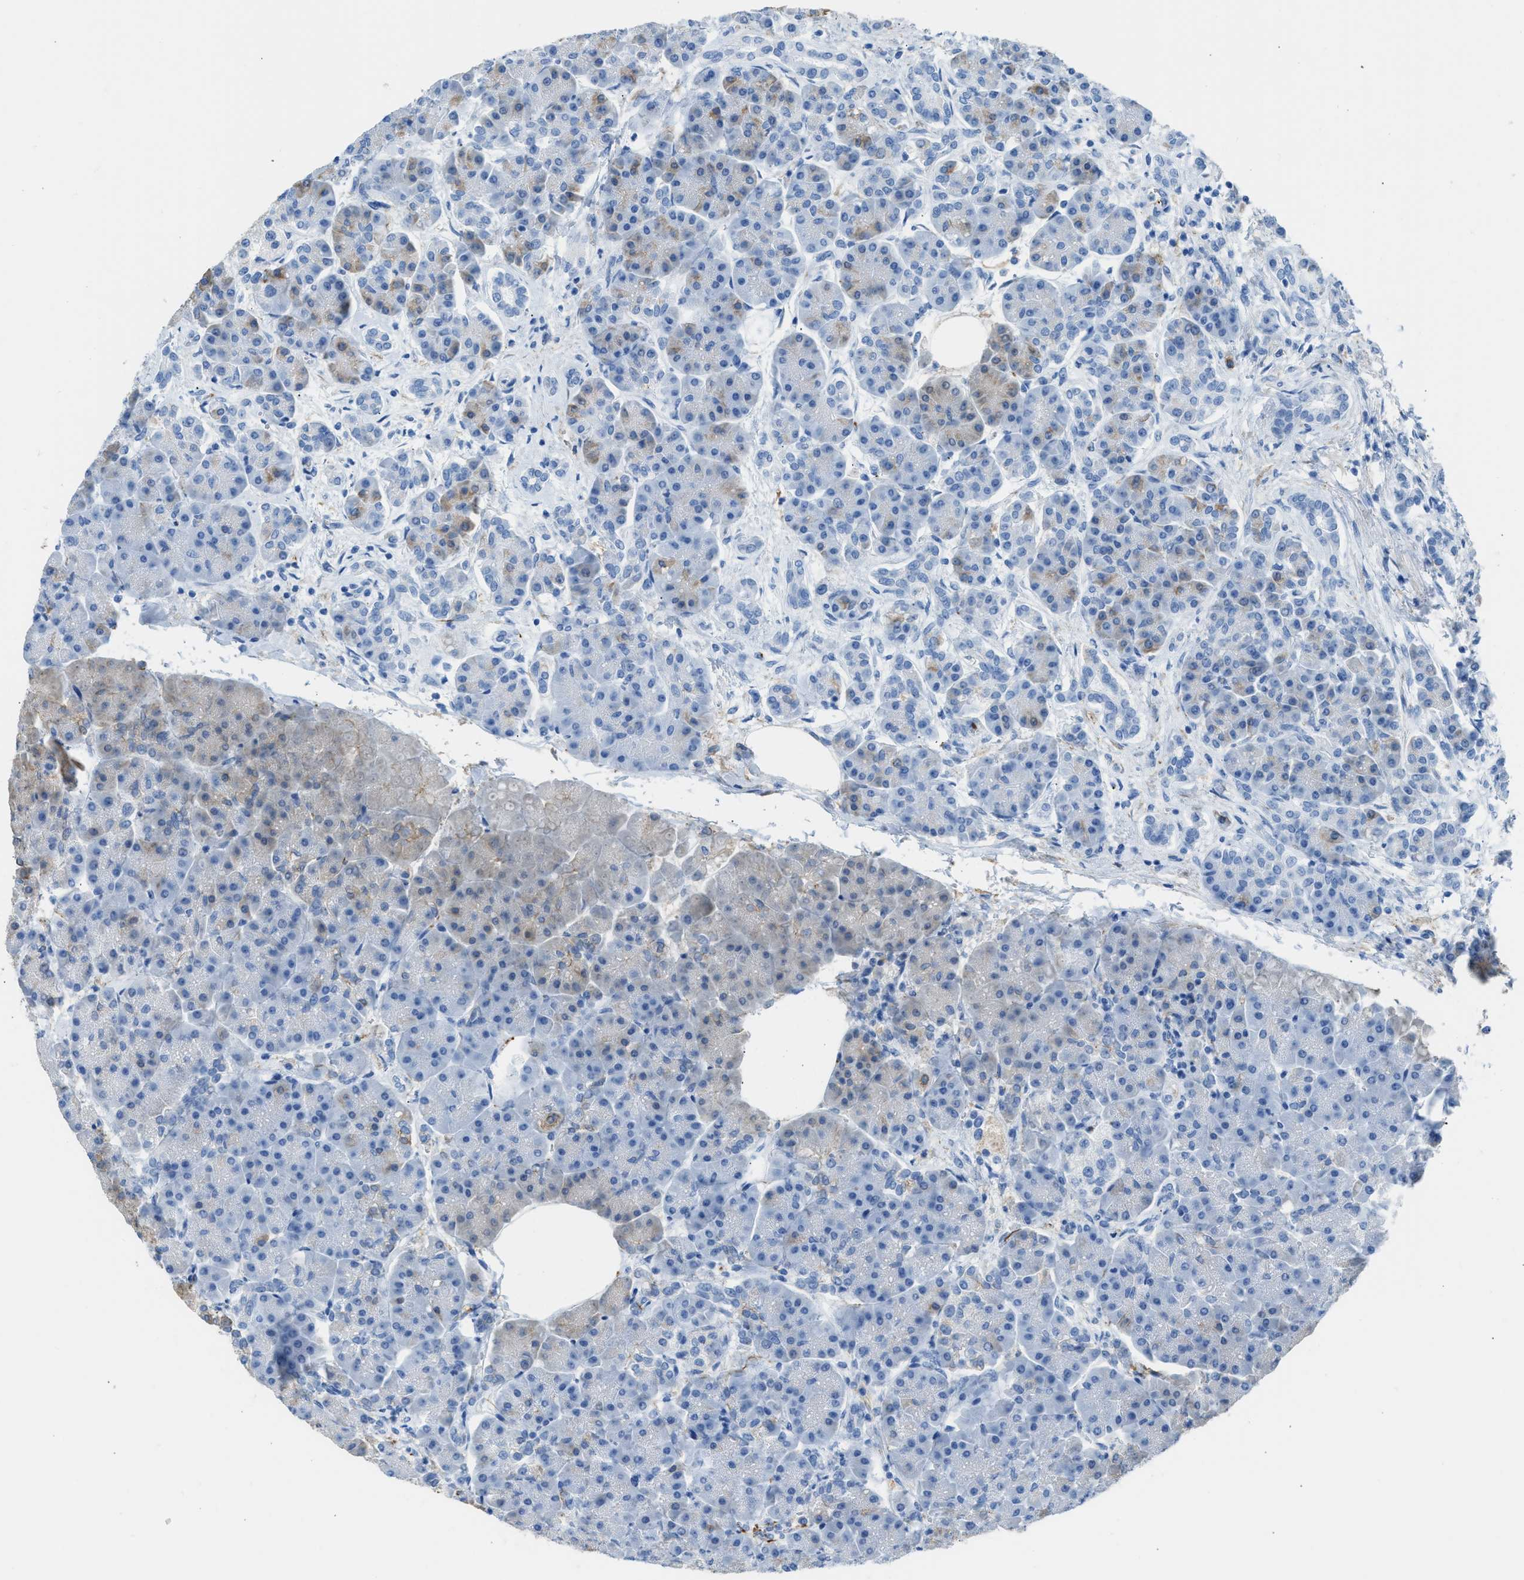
{"staining": {"intensity": "moderate", "quantity": "<25%", "location": "cytoplasmic/membranous"}, "tissue": "pancreas", "cell_type": "Exocrine glandular cells", "image_type": "normal", "snomed": [{"axis": "morphology", "description": "Normal tissue, NOS"}, {"axis": "topography", "description": "Pancreas"}], "caption": "Moderate cytoplasmic/membranous staining is seen in approximately <25% of exocrine glandular cells in normal pancreas.", "gene": "FAIM2", "patient": {"sex": "female", "age": 70}}